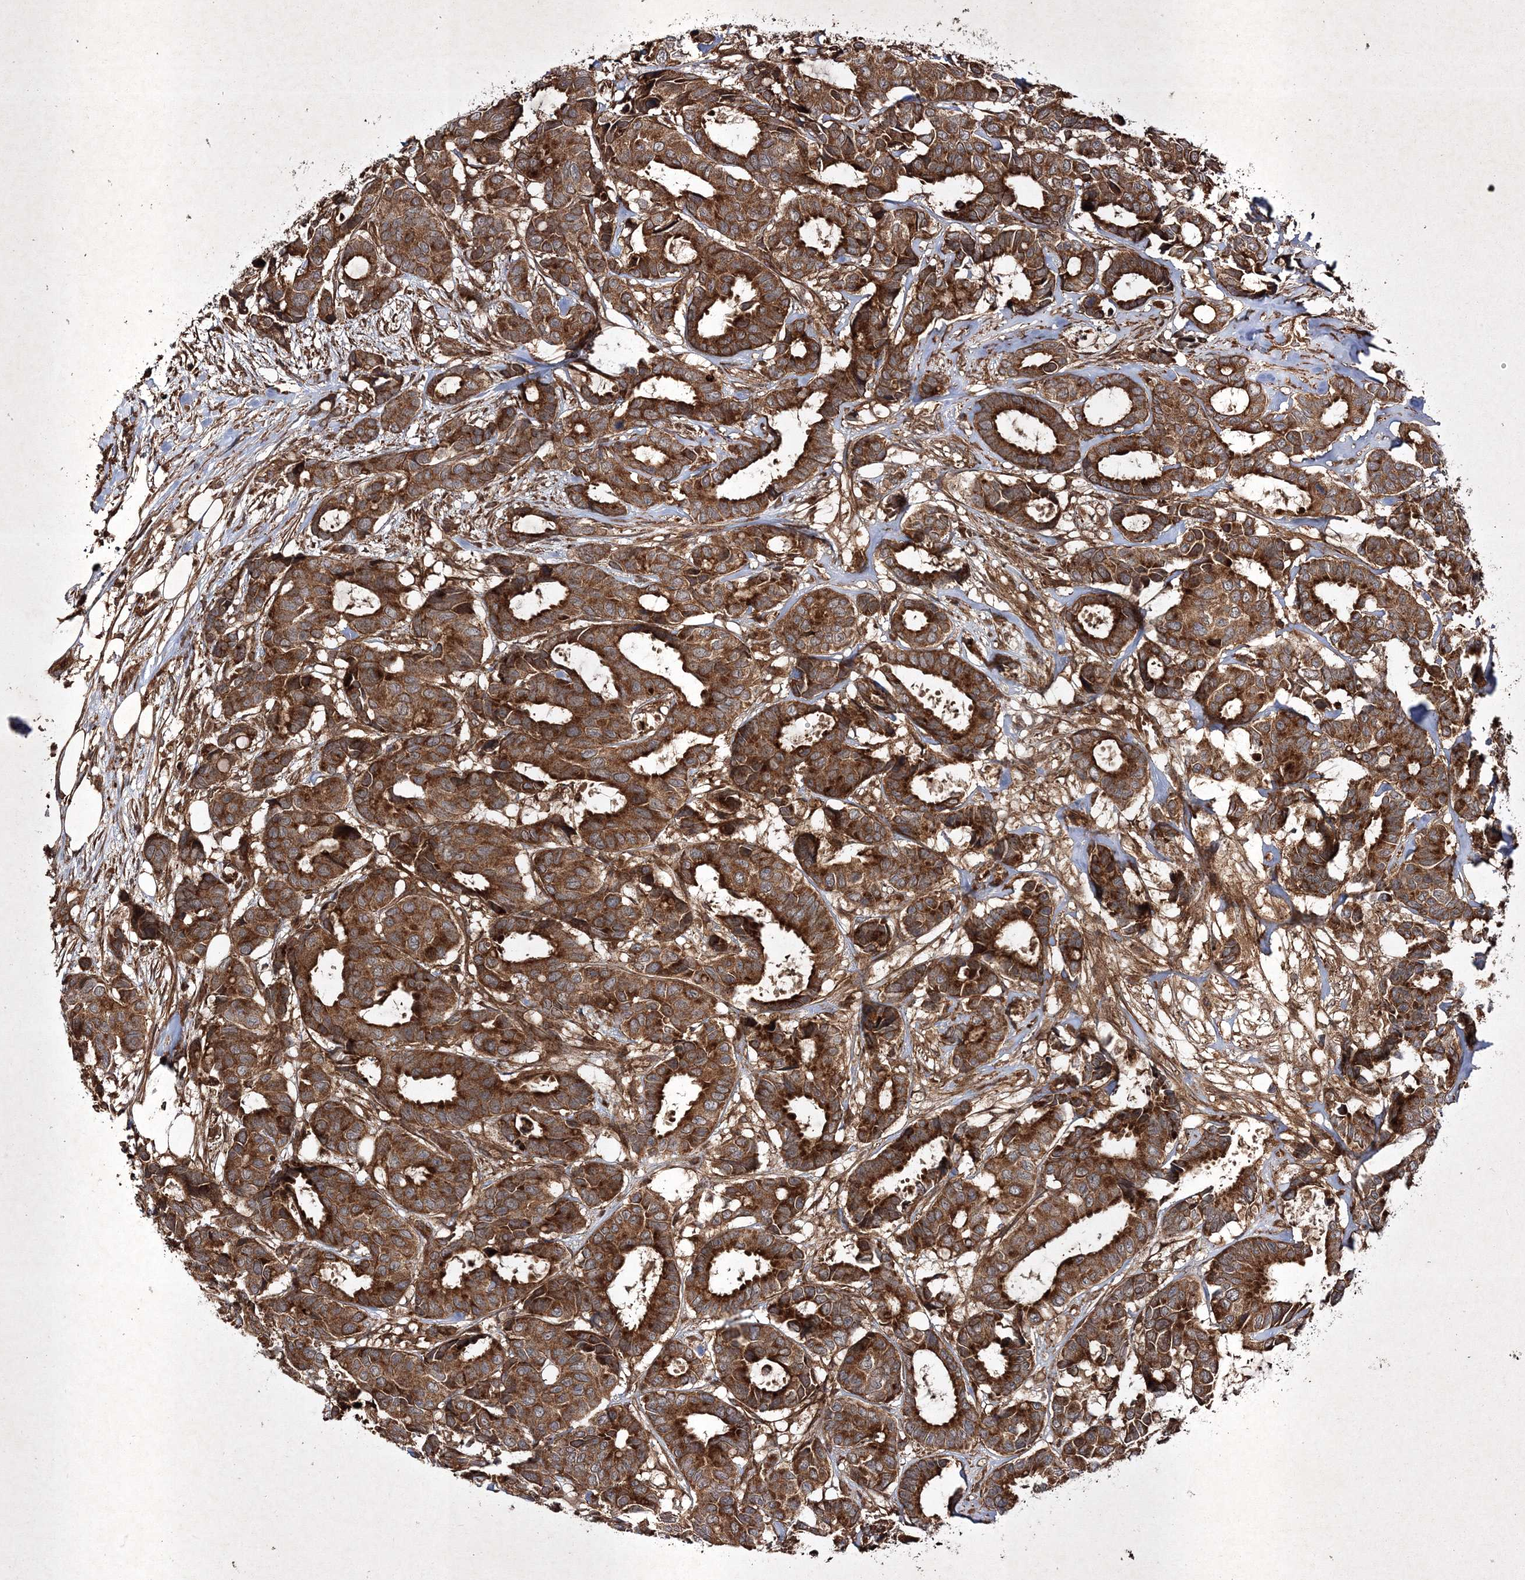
{"staining": {"intensity": "strong", "quantity": ">75%", "location": "cytoplasmic/membranous"}, "tissue": "breast cancer", "cell_type": "Tumor cells", "image_type": "cancer", "snomed": [{"axis": "morphology", "description": "Duct carcinoma"}, {"axis": "topography", "description": "Breast"}], "caption": "This histopathology image demonstrates breast cancer (intraductal carcinoma) stained with IHC to label a protein in brown. The cytoplasmic/membranous of tumor cells show strong positivity for the protein. Nuclei are counter-stained blue.", "gene": "DNAJC13", "patient": {"sex": "female", "age": 87}}